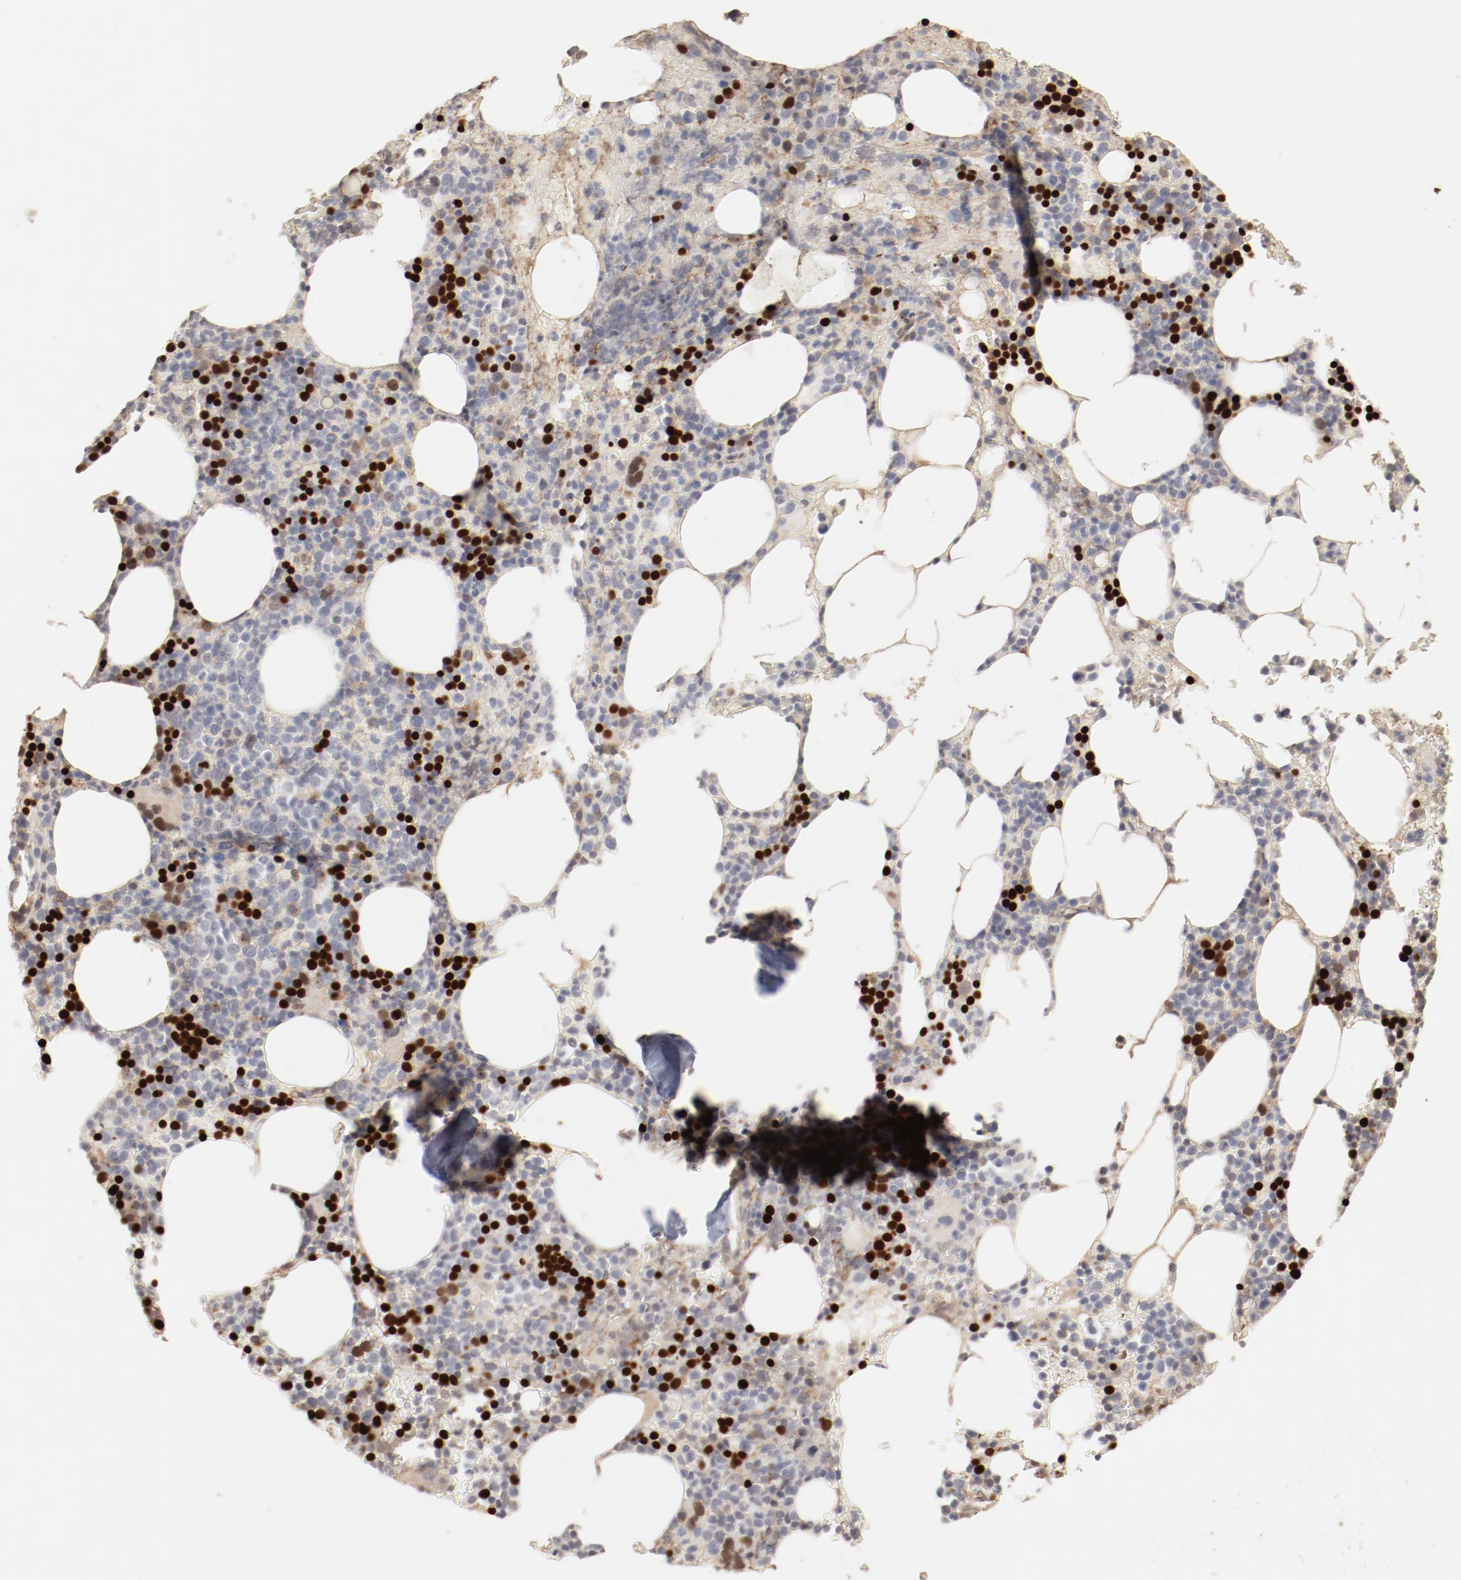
{"staining": {"intensity": "strong", "quantity": "<25%", "location": "nuclear"}, "tissue": "bone marrow", "cell_type": "Hematopoietic cells", "image_type": "normal", "snomed": [{"axis": "morphology", "description": "Normal tissue, NOS"}, {"axis": "topography", "description": "Bone marrow"}], "caption": "Bone marrow stained with DAB immunohistochemistry demonstrates medium levels of strong nuclear staining in approximately <25% of hematopoietic cells. Nuclei are stained in blue.", "gene": "IL3RA", "patient": {"sex": "female", "age": 66}}